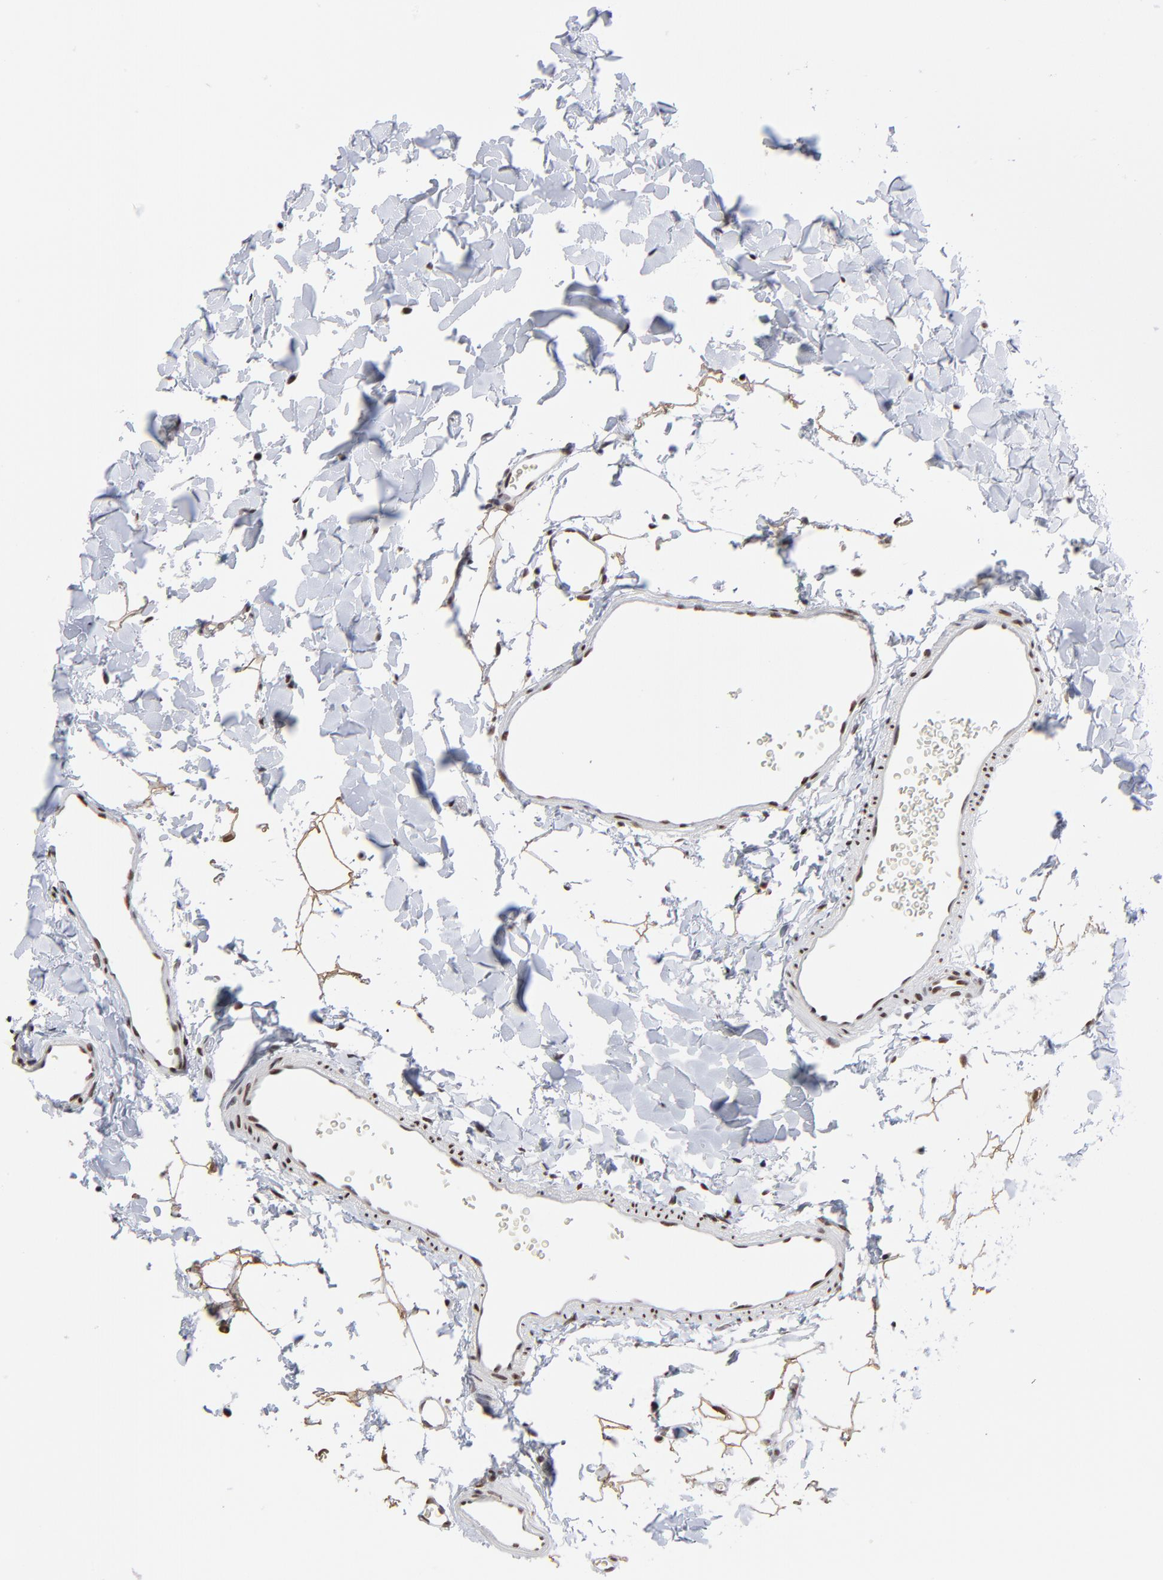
{"staining": {"intensity": "strong", "quantity": ">75%", "location": "nuclear"}, "tissue": "colon", "cell_type": "Endothelial cells", "image_type": "normal", "snomed": [{"axis": "morphology", "description": "Normal tissue, NOS"}, {"axis": "topography", "description": "Colon"}], "caption": "Protein analysis of normal colon reveals strong nuclear staining in approximately >75% of endothelial cells.", "gene": "ZMYM3", "patient": {"sex": "male", "age": 14}}